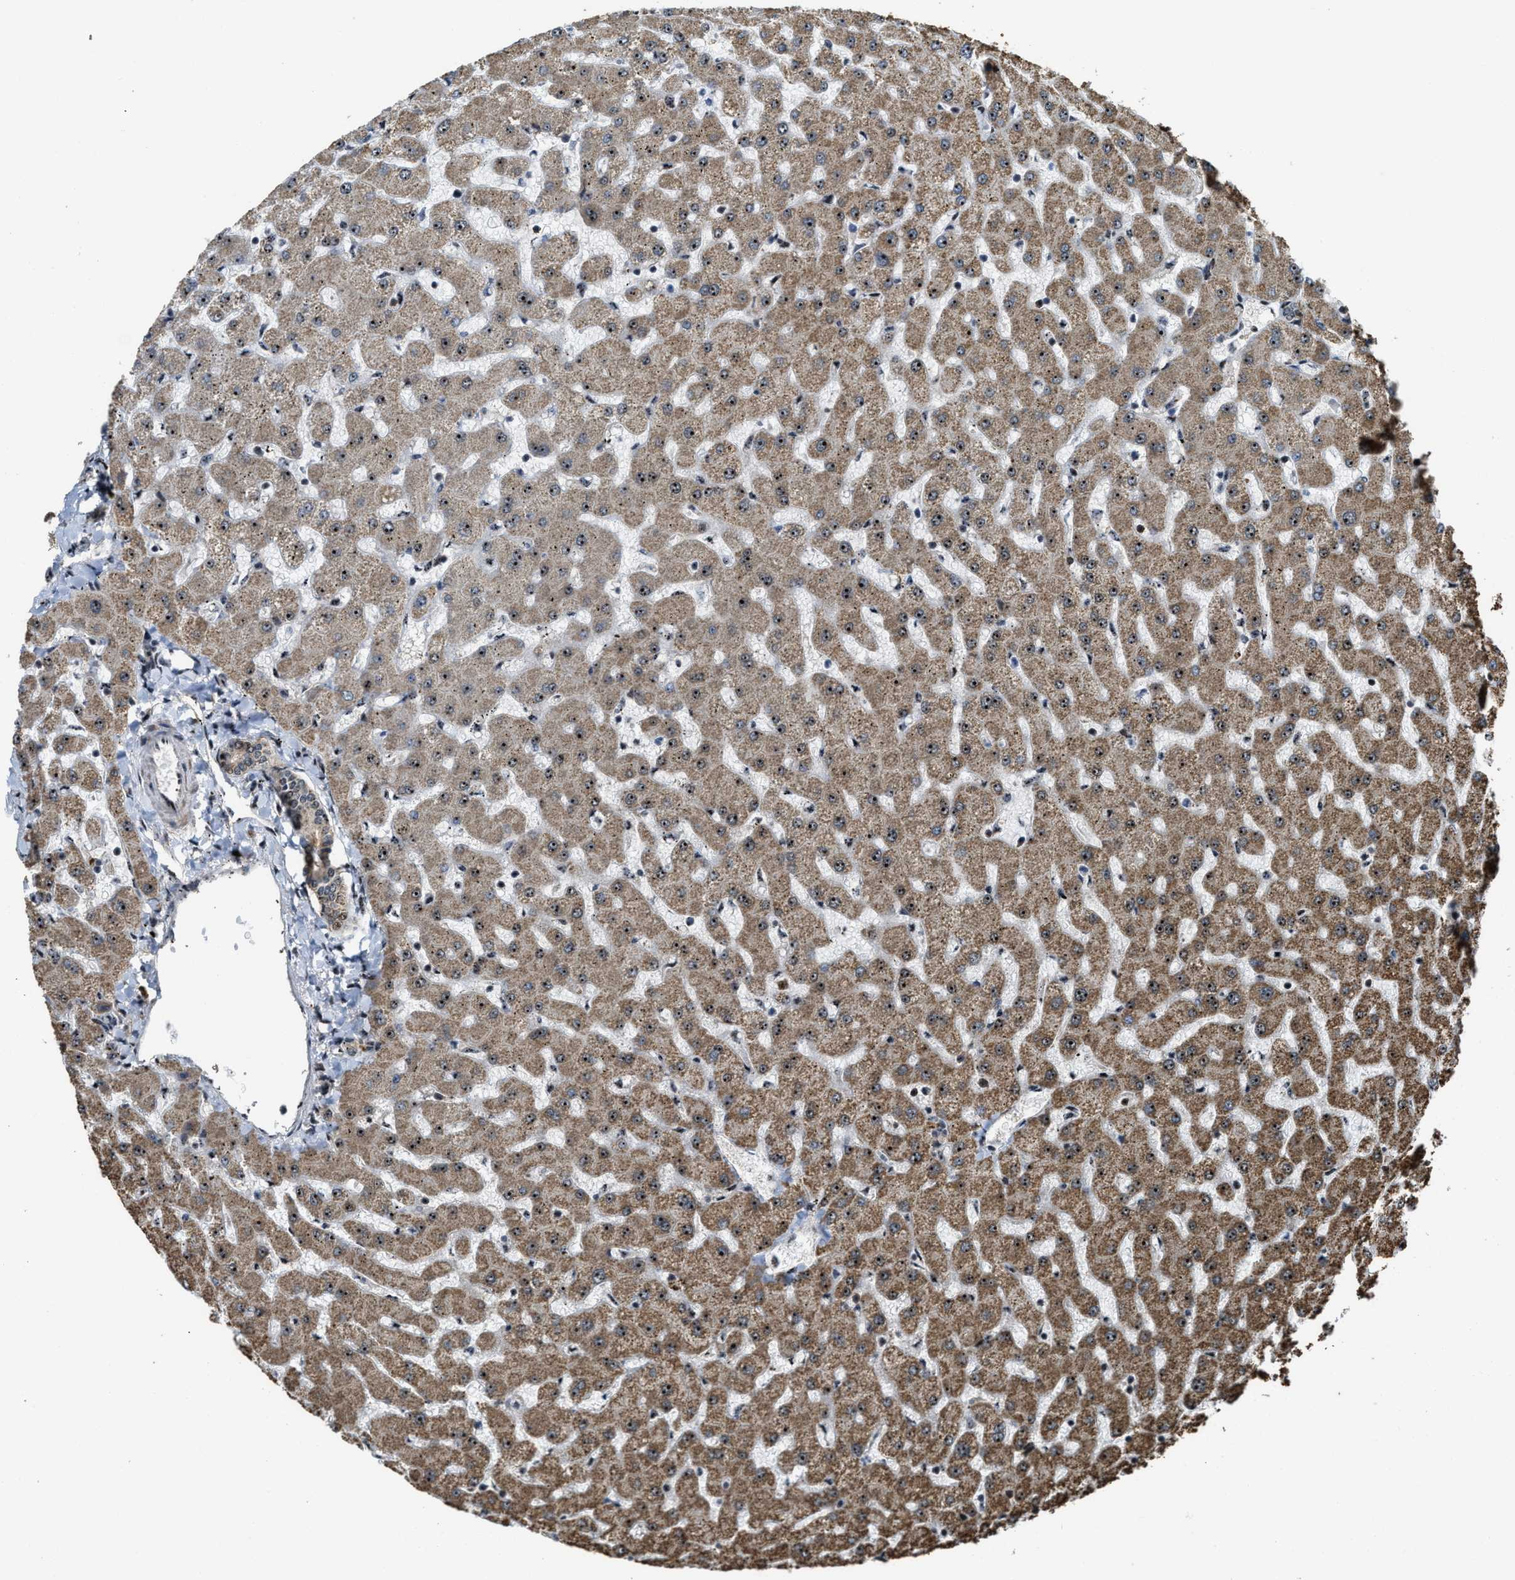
{"staining": {"intensity": "moderate", "quantity": ">75%", "location": "cytoplasmic/membranous"}, "tissue": "liver", "cell_type": "Cholangiocytes", "image_type": "normal", "snomed": [{"axis": "morphology", "description": "Normal tissue, NOS"}, {"axis": "topography", "description": "Liver"}], "caption": "Immunohistochemistry (IHC) staining of benign liver, which demonstrates medium levels of moderate cytoplasmic/membranous staining in approximately >75% of cholangiocytes indicating moderate cytoplasmic/membranous protein staining. The staining was performed using DAB (brown) for protein detection and nuclei were counterstained in hematoxylin (blue).", "gene": "ZNF687", "patient": {"sex": "female", "age": 63}}